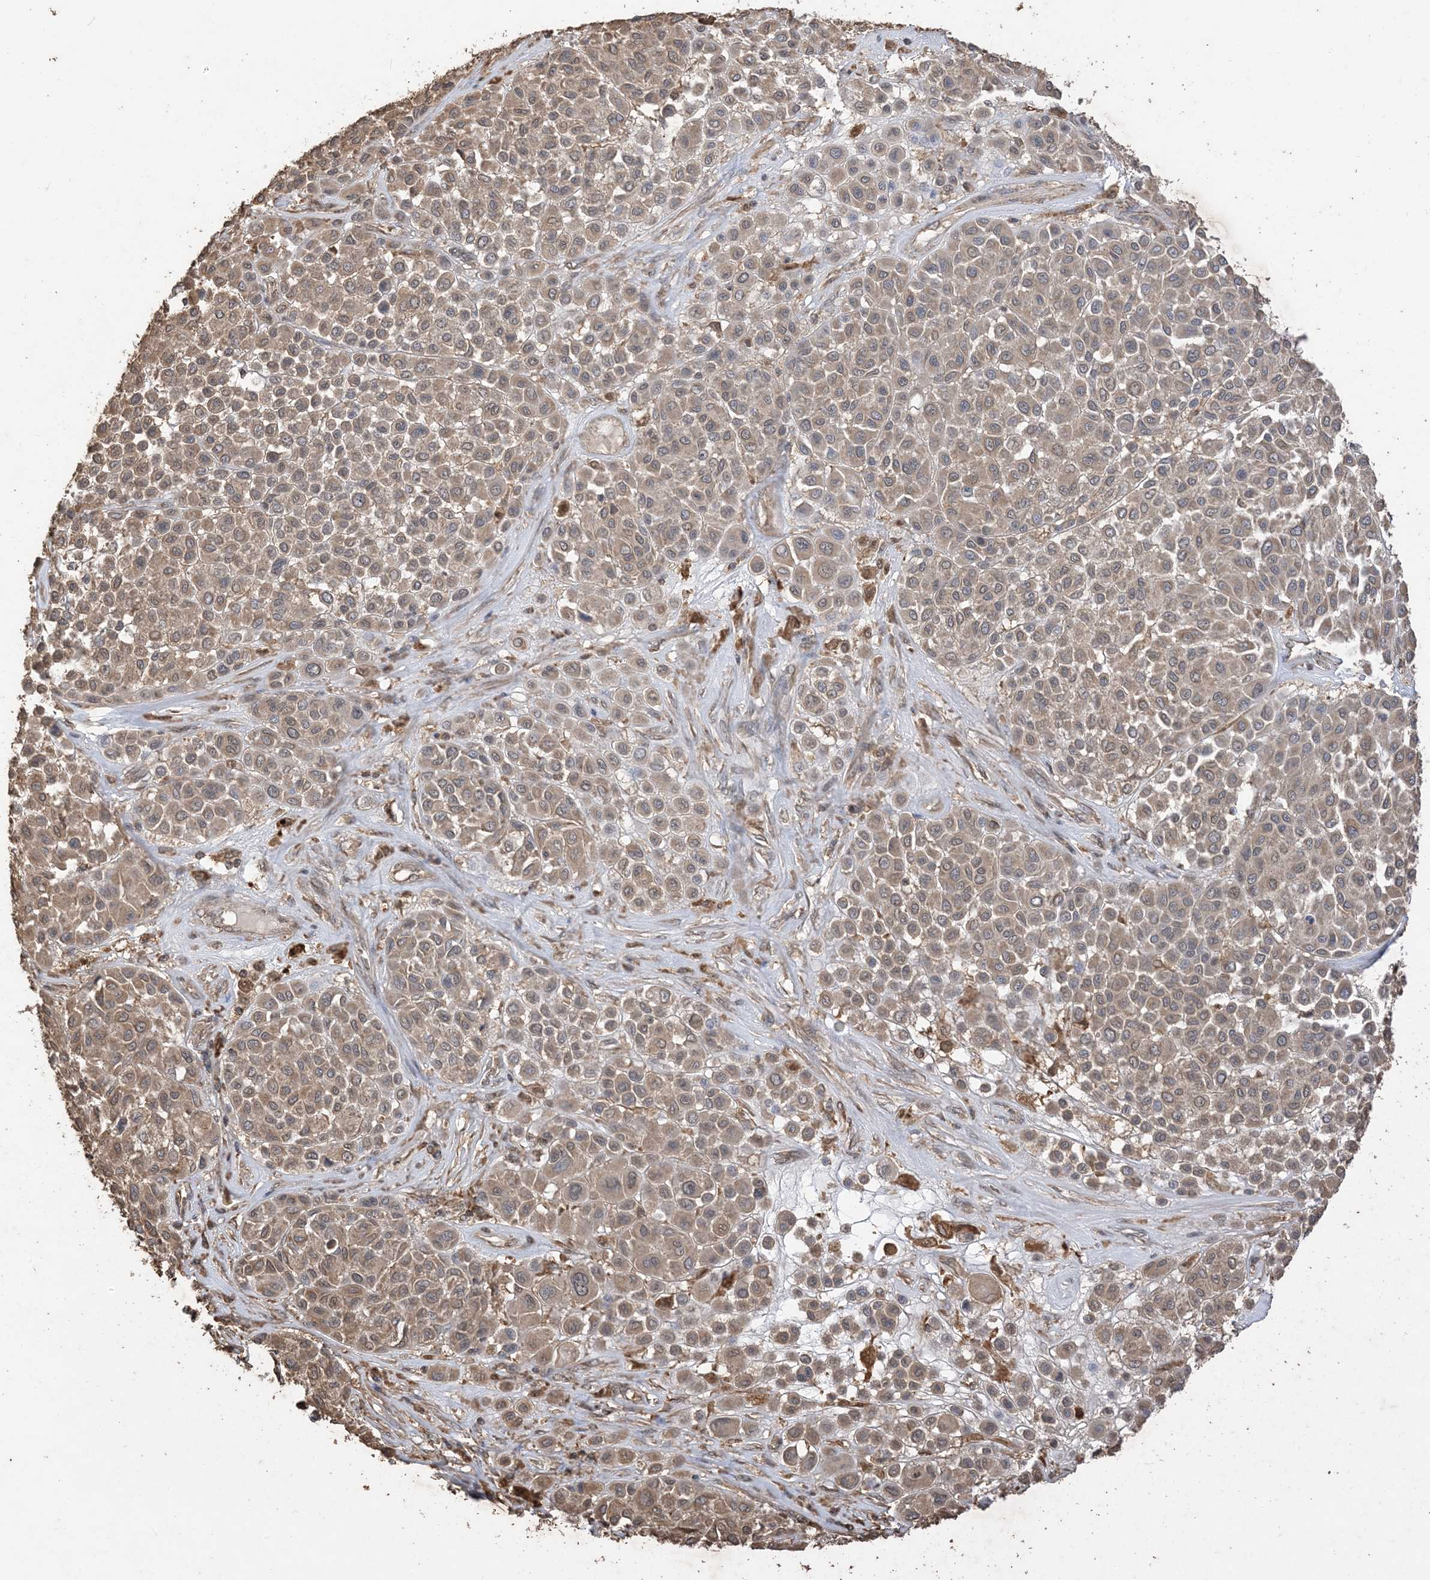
{"staining": {"intensity": "weak", "quantity": ">75%", "location": "cytoplasmic/membranous"}, "tissue": "melanoma", "cell_type": "Tumor cells", "image_type": "cancer", "snomed": [{"axis": "morphology", "description": "Malignant melanoma, Metastatic site"}, {"axis": "topography", "description": "Soft tissue"}], "caption": "Tumor cells demonstrate low levels of weak cytoplasmic/membranous staining in approximately >75% of cells in human melanoma. (IHC, brightfield microscopy, high magnification).", "gene": "HPS4", "patient": {"sex": "male", "age": 41}}